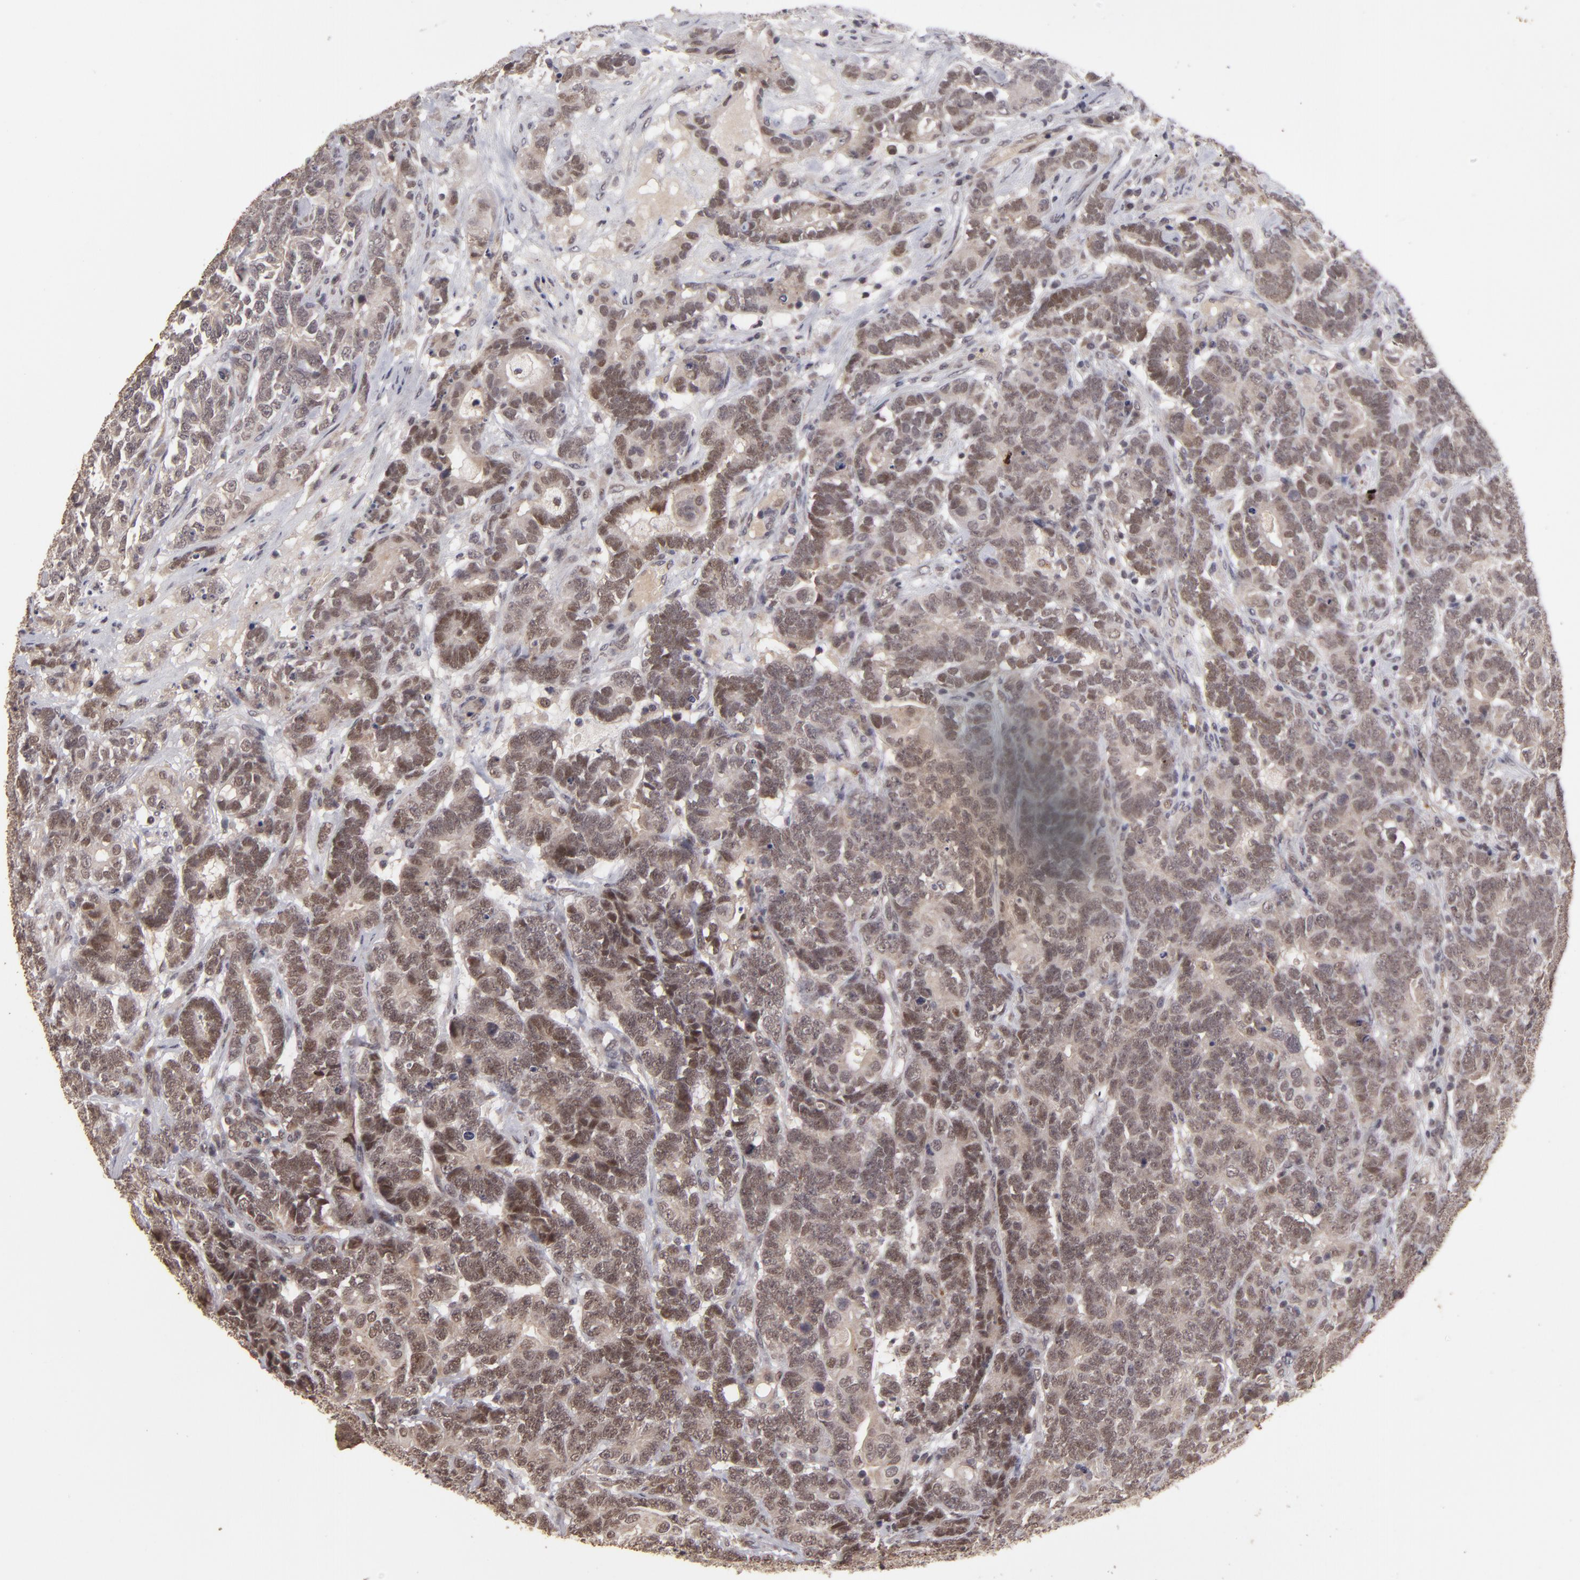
{"staining": {"intensity": "weak", "quantity": "25%-75%", "location": "cytoplasmic/membranous,nuclear"}, "tissue": "testis cancer", "cell_type": "Tumor cells", "image_type": "cancer", "snomed": [{"axis": "morphology", "description": "Carcinoma, Embryonal, NOS"}, {"axis": "topography", "description": "Testis"}], "caption": "Immunohistochemistry (IHC) photomicrograph of testis embryonal carcinoma stained for a protein (brown), which shows low levels of weak cytoplasmic/membranous and nuclear expression in about 25%-75% of tumor cells.", "gene": "DFFA", "patient": {"sex": "male", "age": 26}}